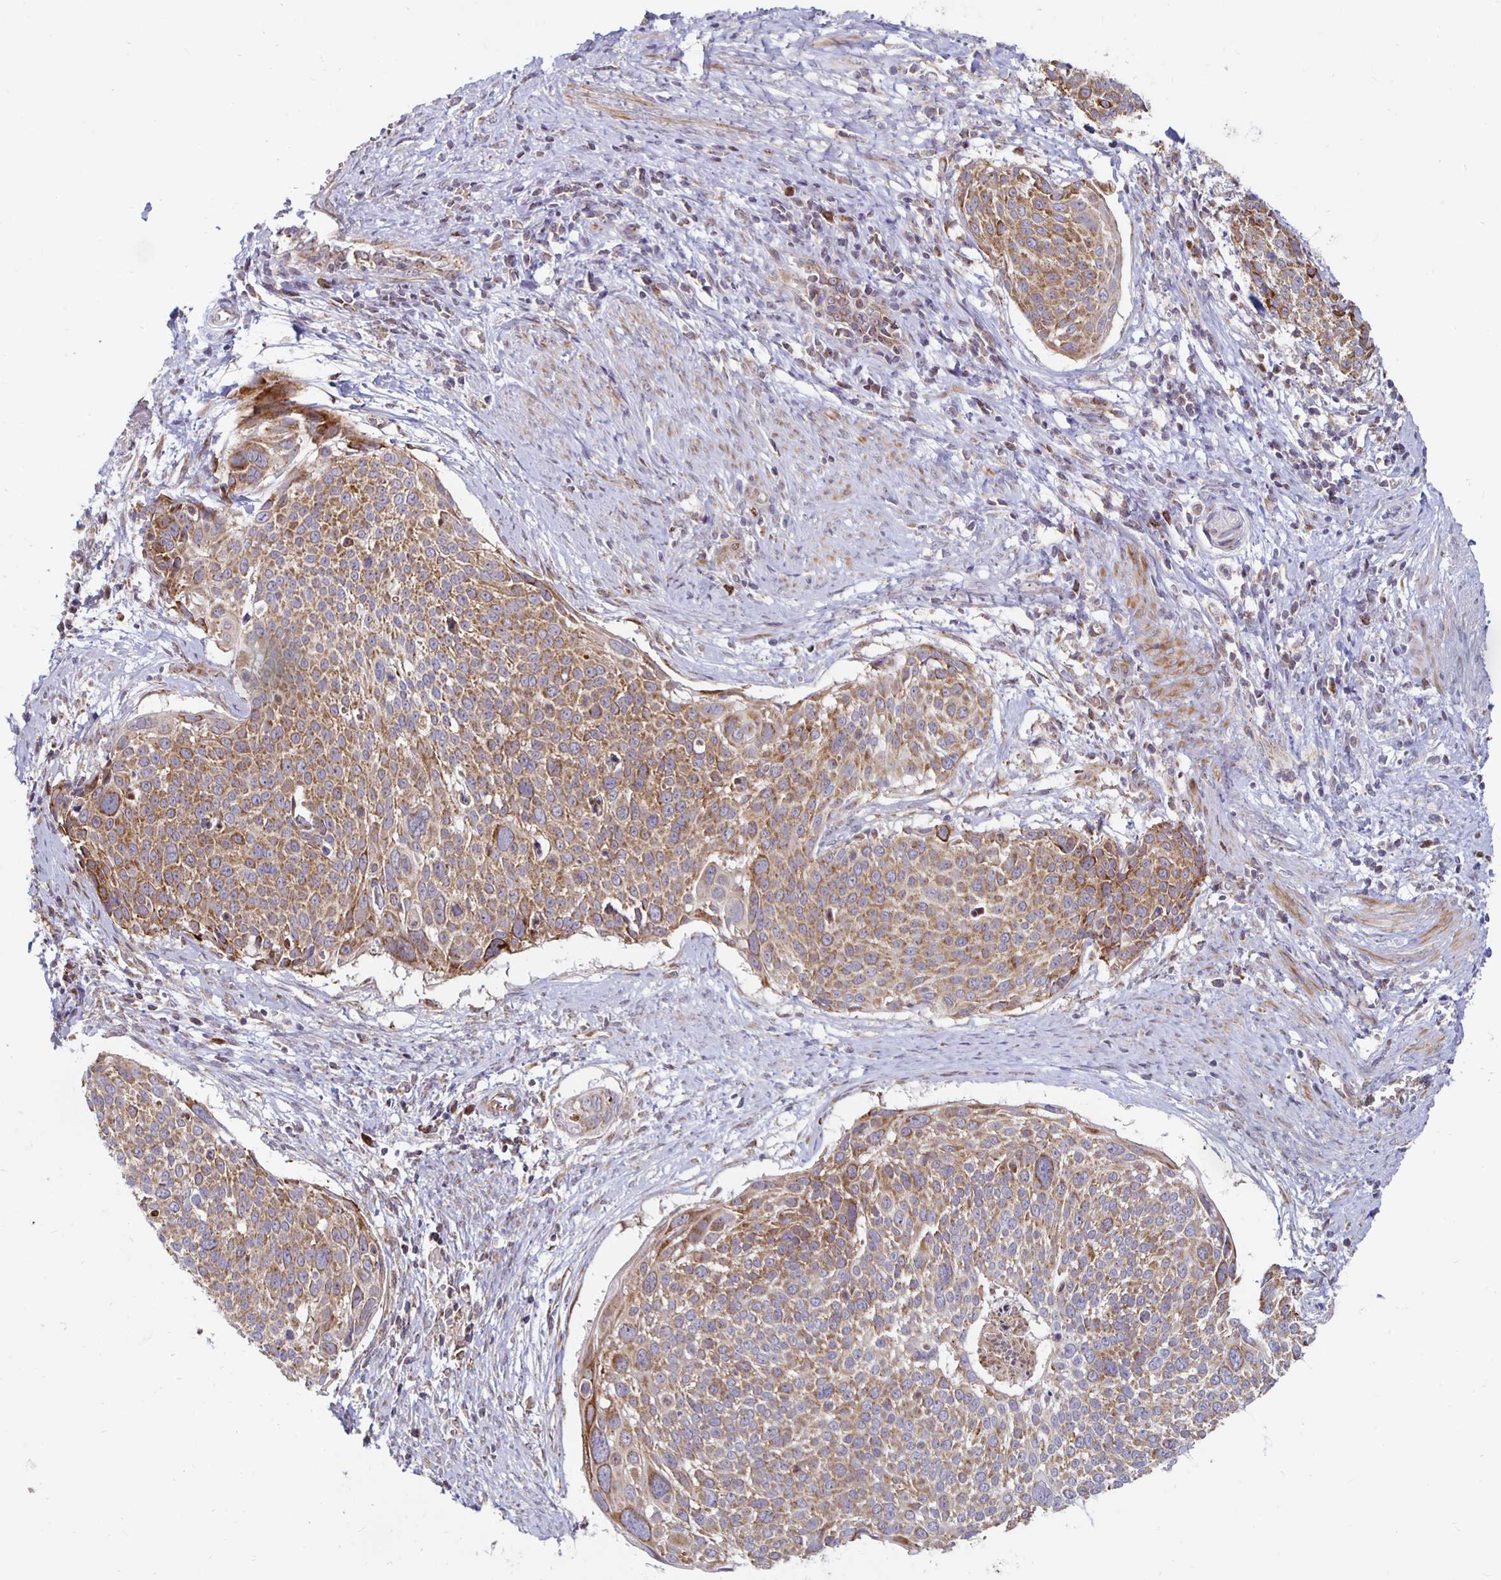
{"staining": {"intensity": "moderate", "quantity": ">75%", "location": "cytoplasmic/membranous"}, "tissue": "cervical cancer", "cell_type": "Tumor cells", "image_type": "cancer", "snomed": [{"axis": "morphology", "description": "Squamous cell carcinoma, NOS"}, {"axis": "topography", "description": "Cervix"}], "caption": "Cervical cancer (squamous cell carcinoma) stained with a protein marker reveals moderate staining in tumor cells.", "gene": "MRPL28", "patient": {"sex": "female", "age": 39}}